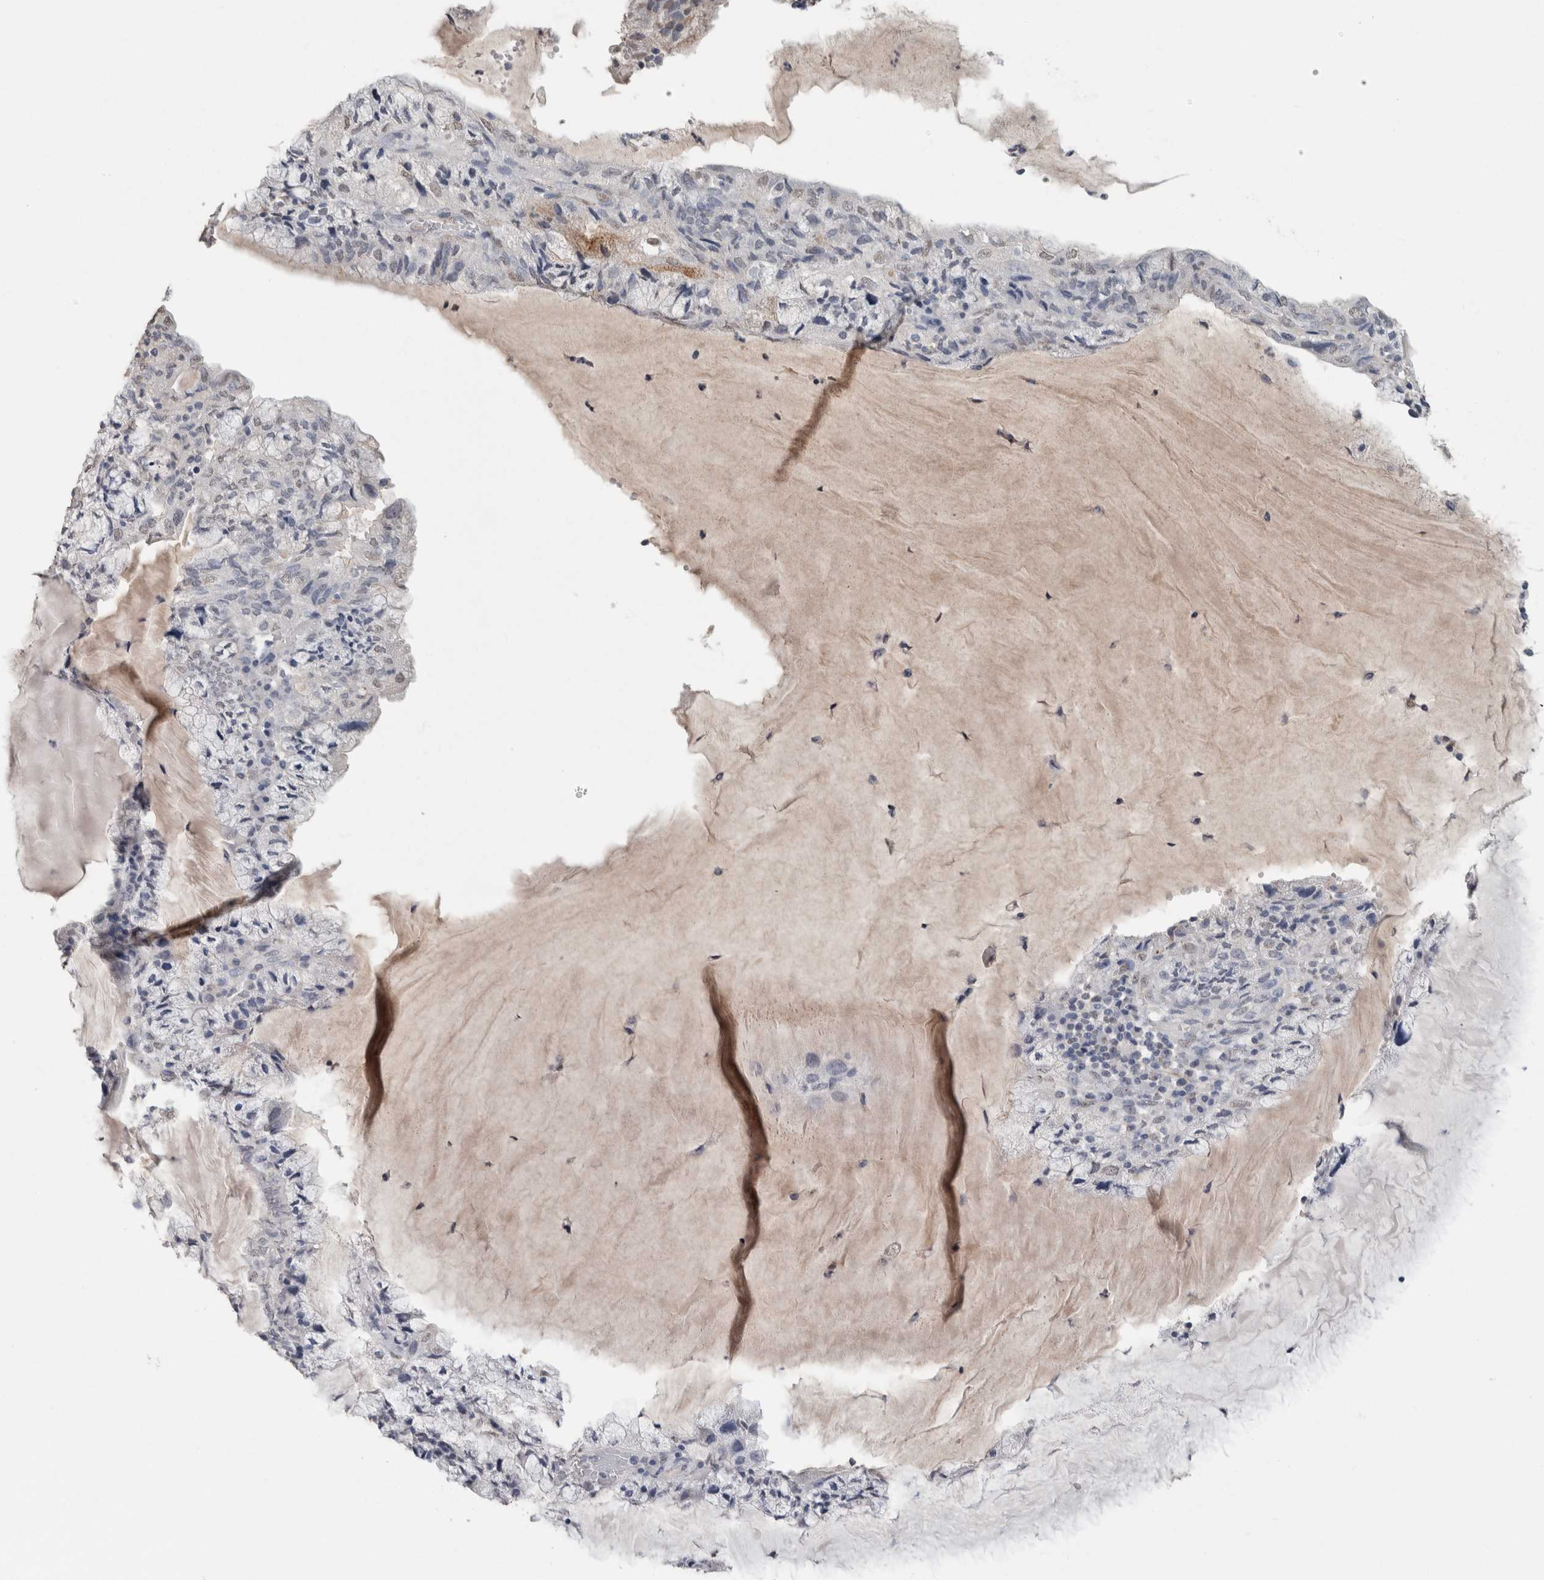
{"staining": {"intensity": "negative", "quantity": "none", "location": "none"}, "tissue": "endometrial cancer", "cell_type": "Tumor cells", "image_type": "cancer", "snomed": [{"axis": "morphology", "description": "Adenocarcinoma, NOS"}, {"axis": "topography", "description": "Endometrium"}], "caption": "Tumor cells show no significant staining in endometrial adenocarcinoma. Nuclei are stained in blue.", "gene": "LTBP1", "patient": {"sex": "female", "age": 81}}